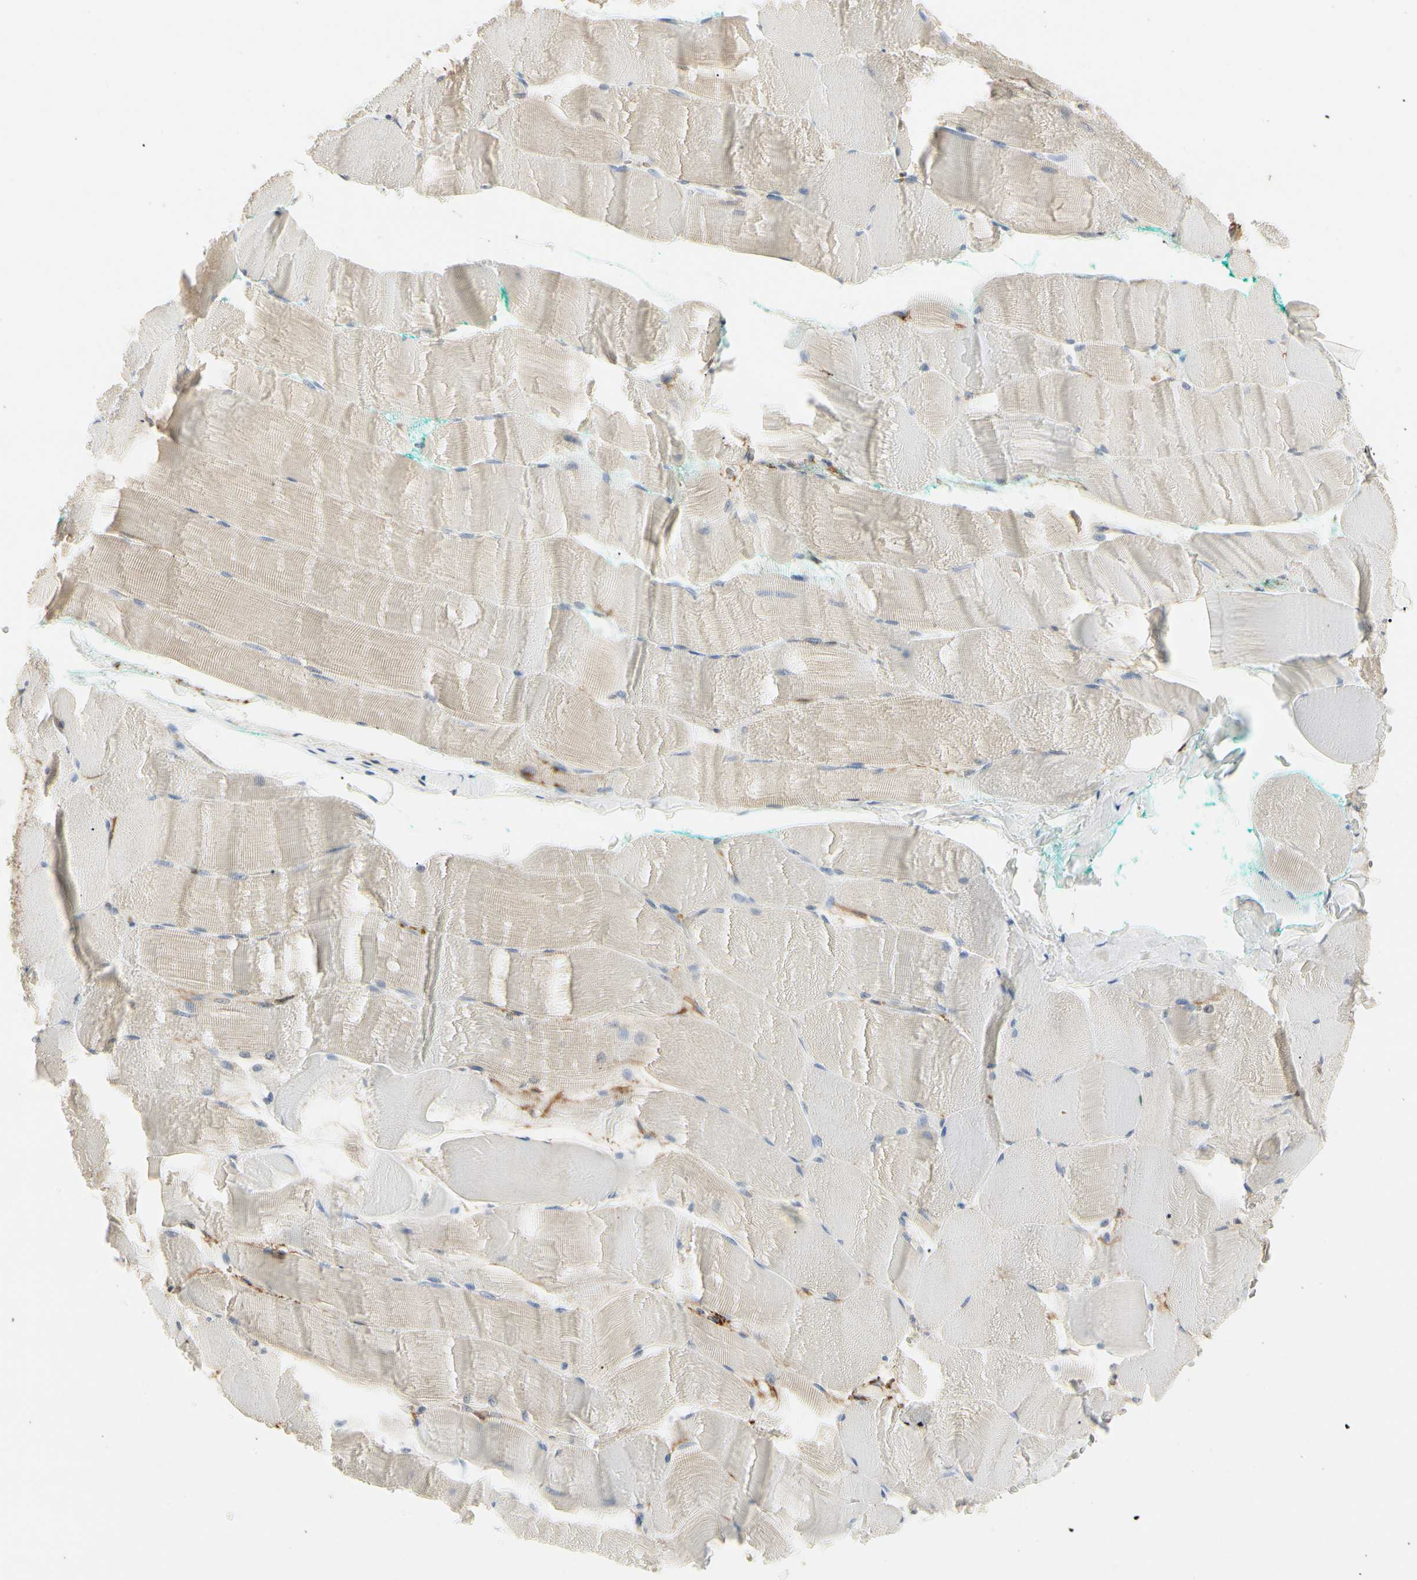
{"staining": {"intensity": "negative", "quantity": "none", "location": "none"}, "tissue": "skeletal muscle", "cell_type": "Myocytes", "image_type": "normal", "snomed": [{"axis": "morphology", "description": "Normal tissue, NOS"}, {"axis": "morphology", "description": "Squamous cell carcinoma, NOS"}, {"axis": "topography", "description": "Skeletal muscle"}], "caption": "This is an IHC histopathology image of unremarkable human skeletal muscle. There is no positivity in myocytes.", "gene": "GGT5", "patient": {"sex": "male", "age": 51}}